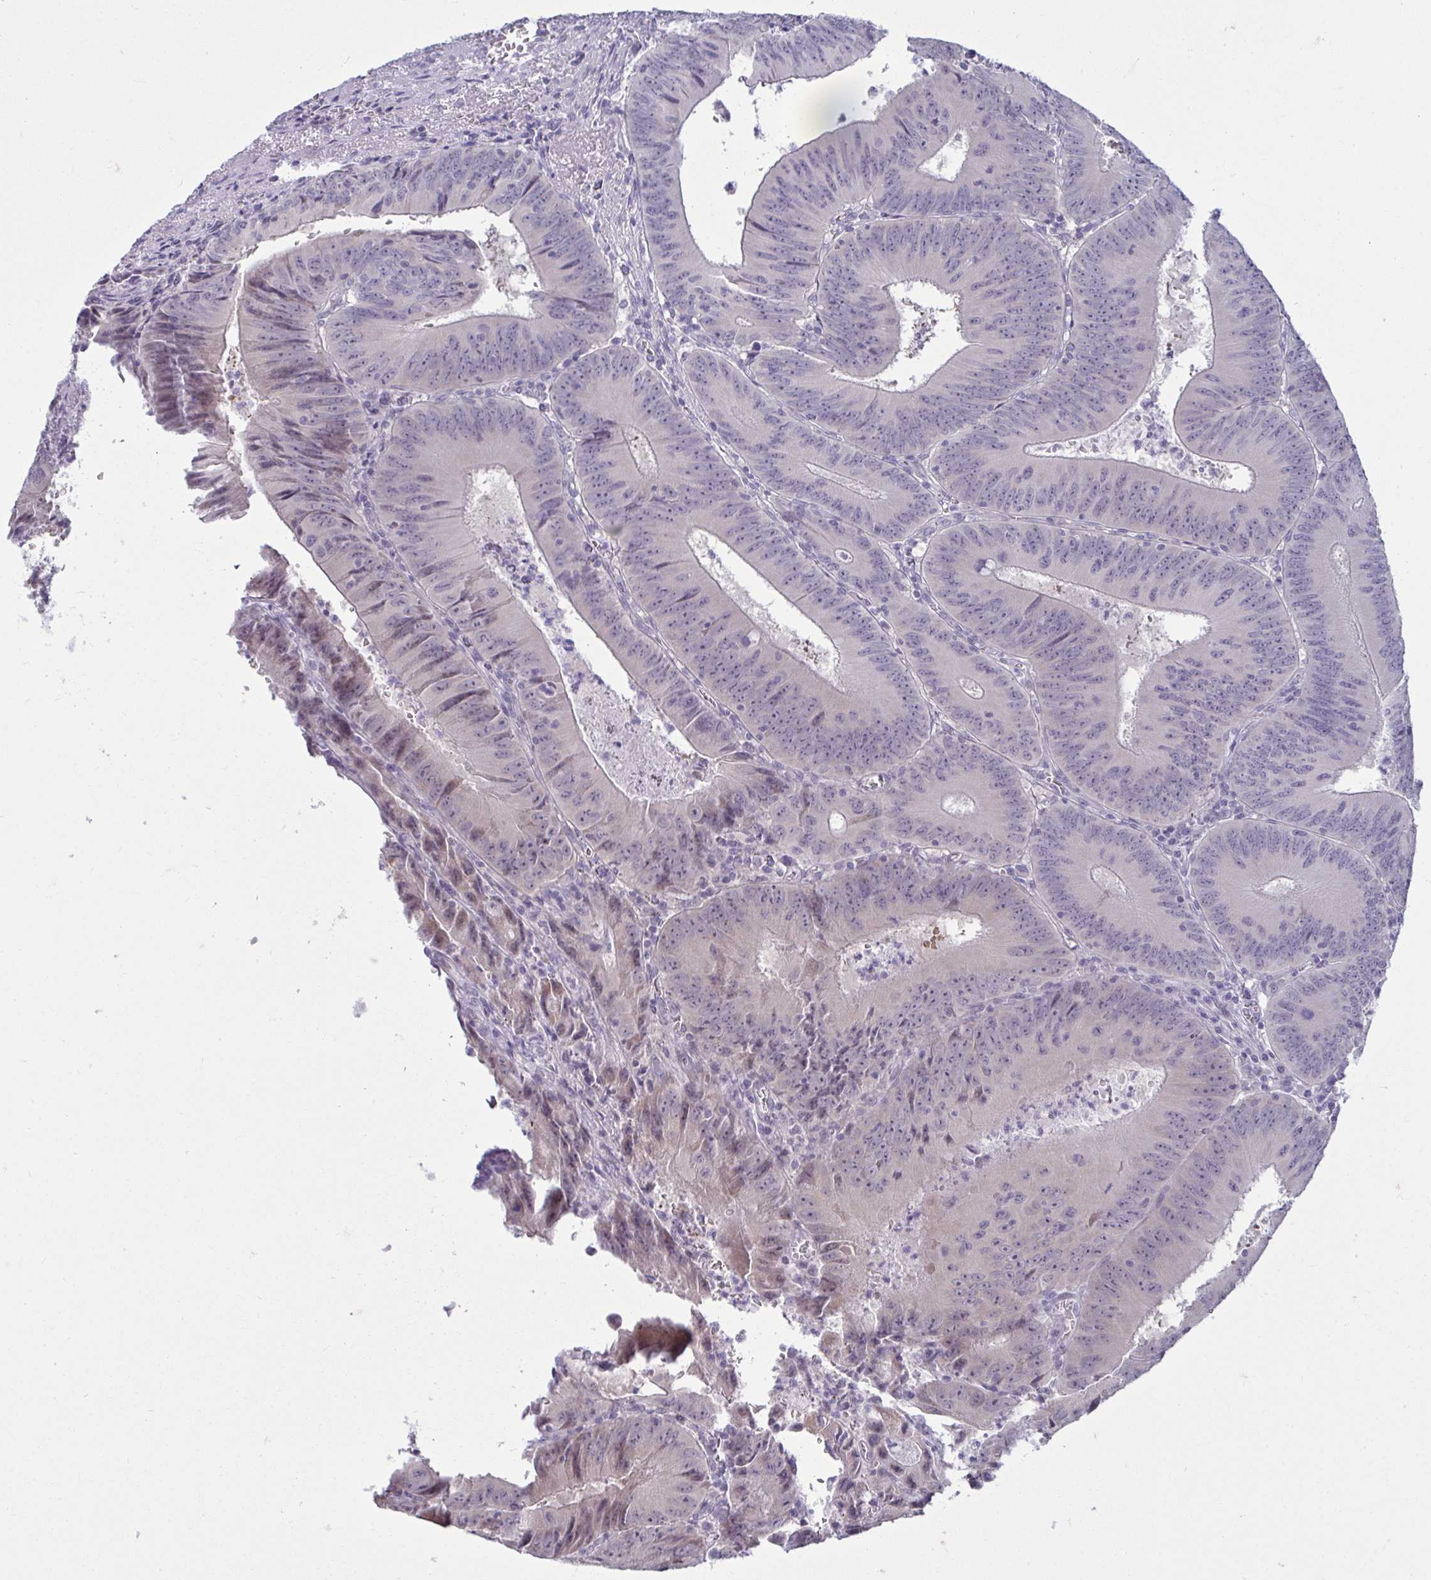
{"staining": {"intensity": "negative", "quantity": "none", "location": "none"}, "tissue": "colorectal cancer", "cell_type": "Tumor cells", "image_type": "cancer", "snomed": [{"axis": "morphology", "description": "Adenocarcinoma, NOS"}, {"axis": "topography", "description": "Rectum"}], "caption": "Tumor cells are negative for protein expression in human colorectal cancer (adenocarcinoma).", "gene": "RNASEH1", "patient": {"sex": "female", "age": 72}}